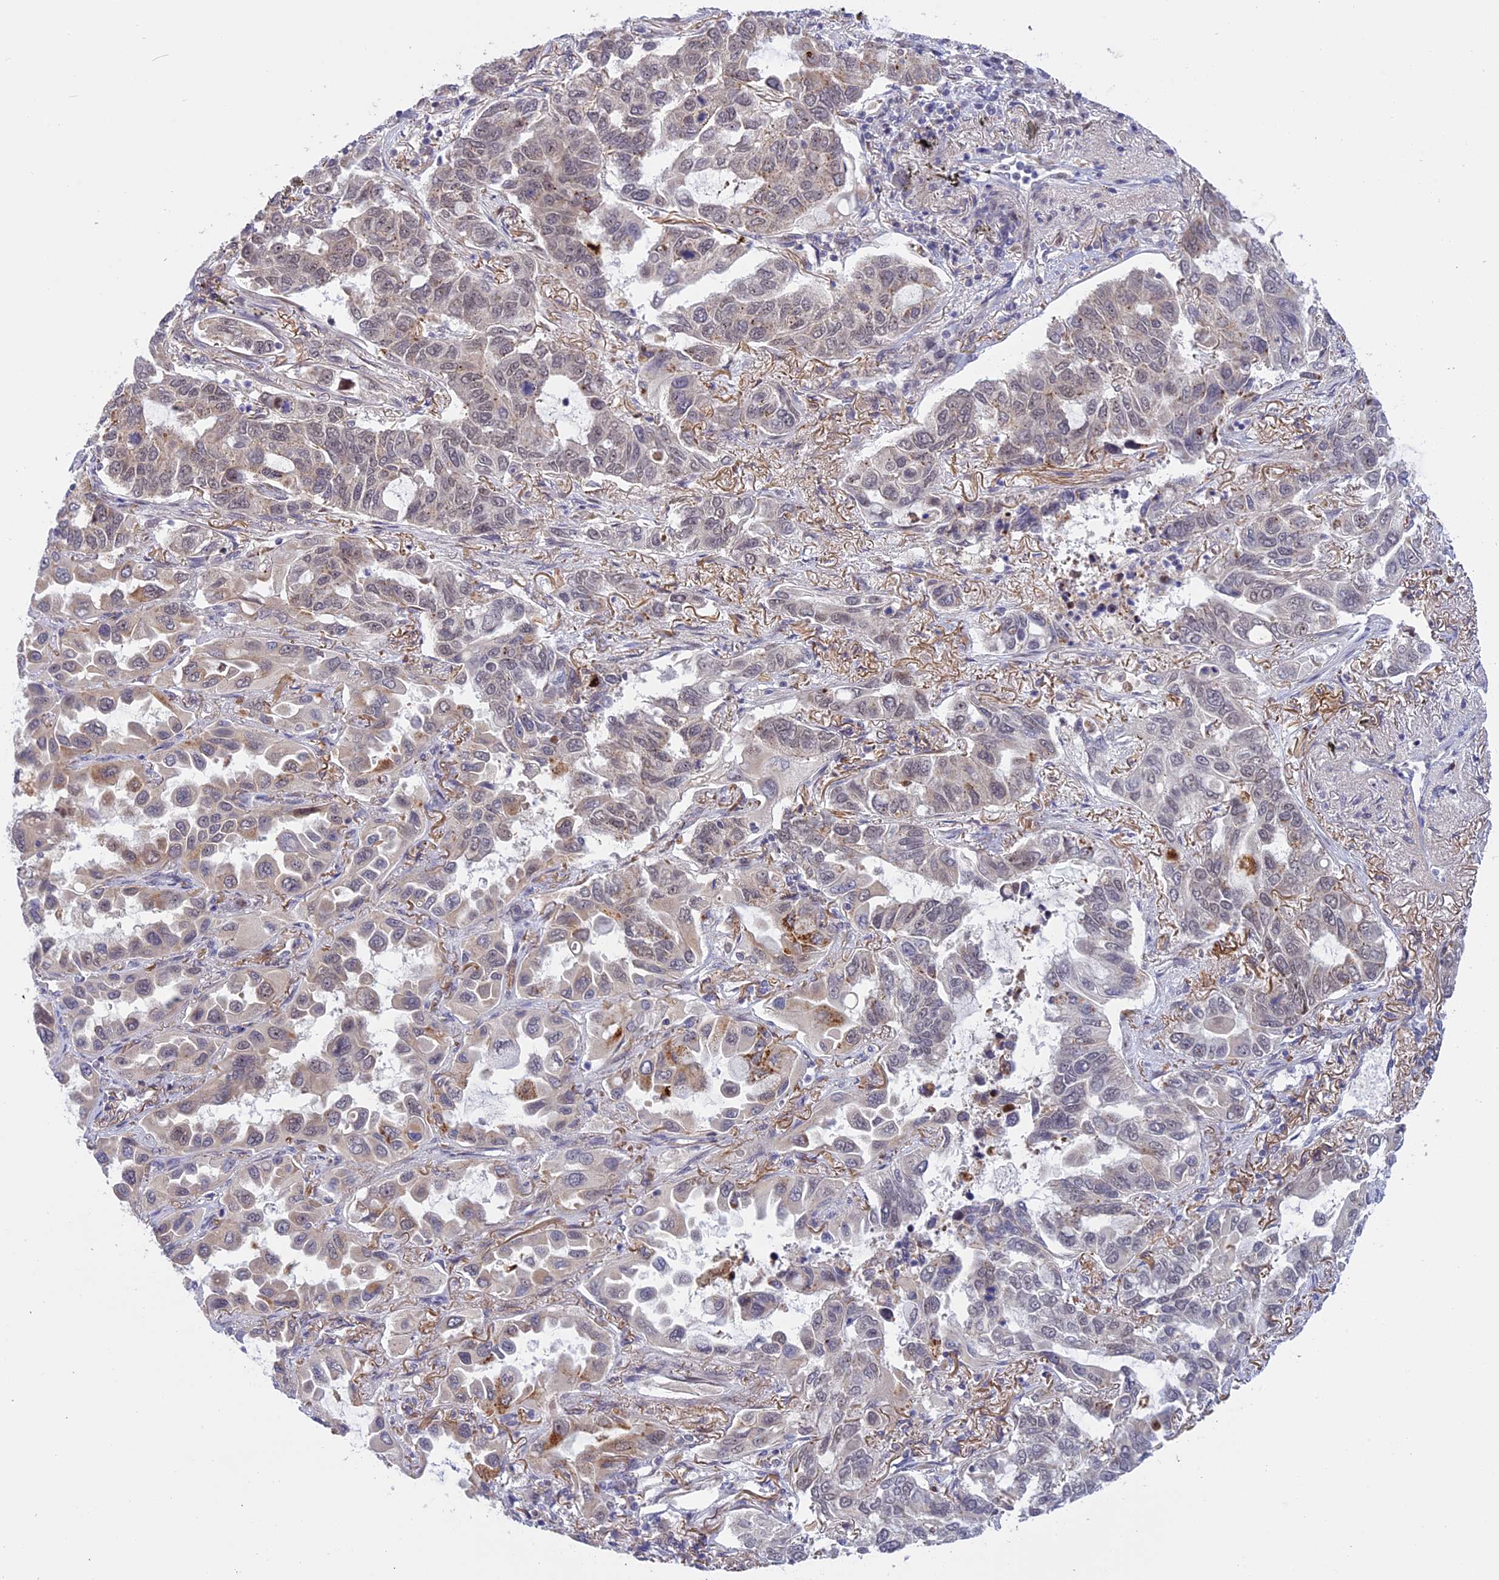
{"staining": {"intensity": "weak", "quantity": "25%-75%", "location": "nuclear"}, "tissue": "lung cancer", "cell_type": "Tumor cells", "image_type": "cancer", "snomed": [{"axis": "morphology", "description": "Adenocarcinoma, NOS"}, {"axis": "topography", "description": "Lung"}], "caption": "Protein staining exhibits weak nuclear positivity in approximately 25%-75% of tumor cells in adenocarcinoma (lung).", "gene": "POLR2C", "patient": {"sex": "male", "age": 64}}